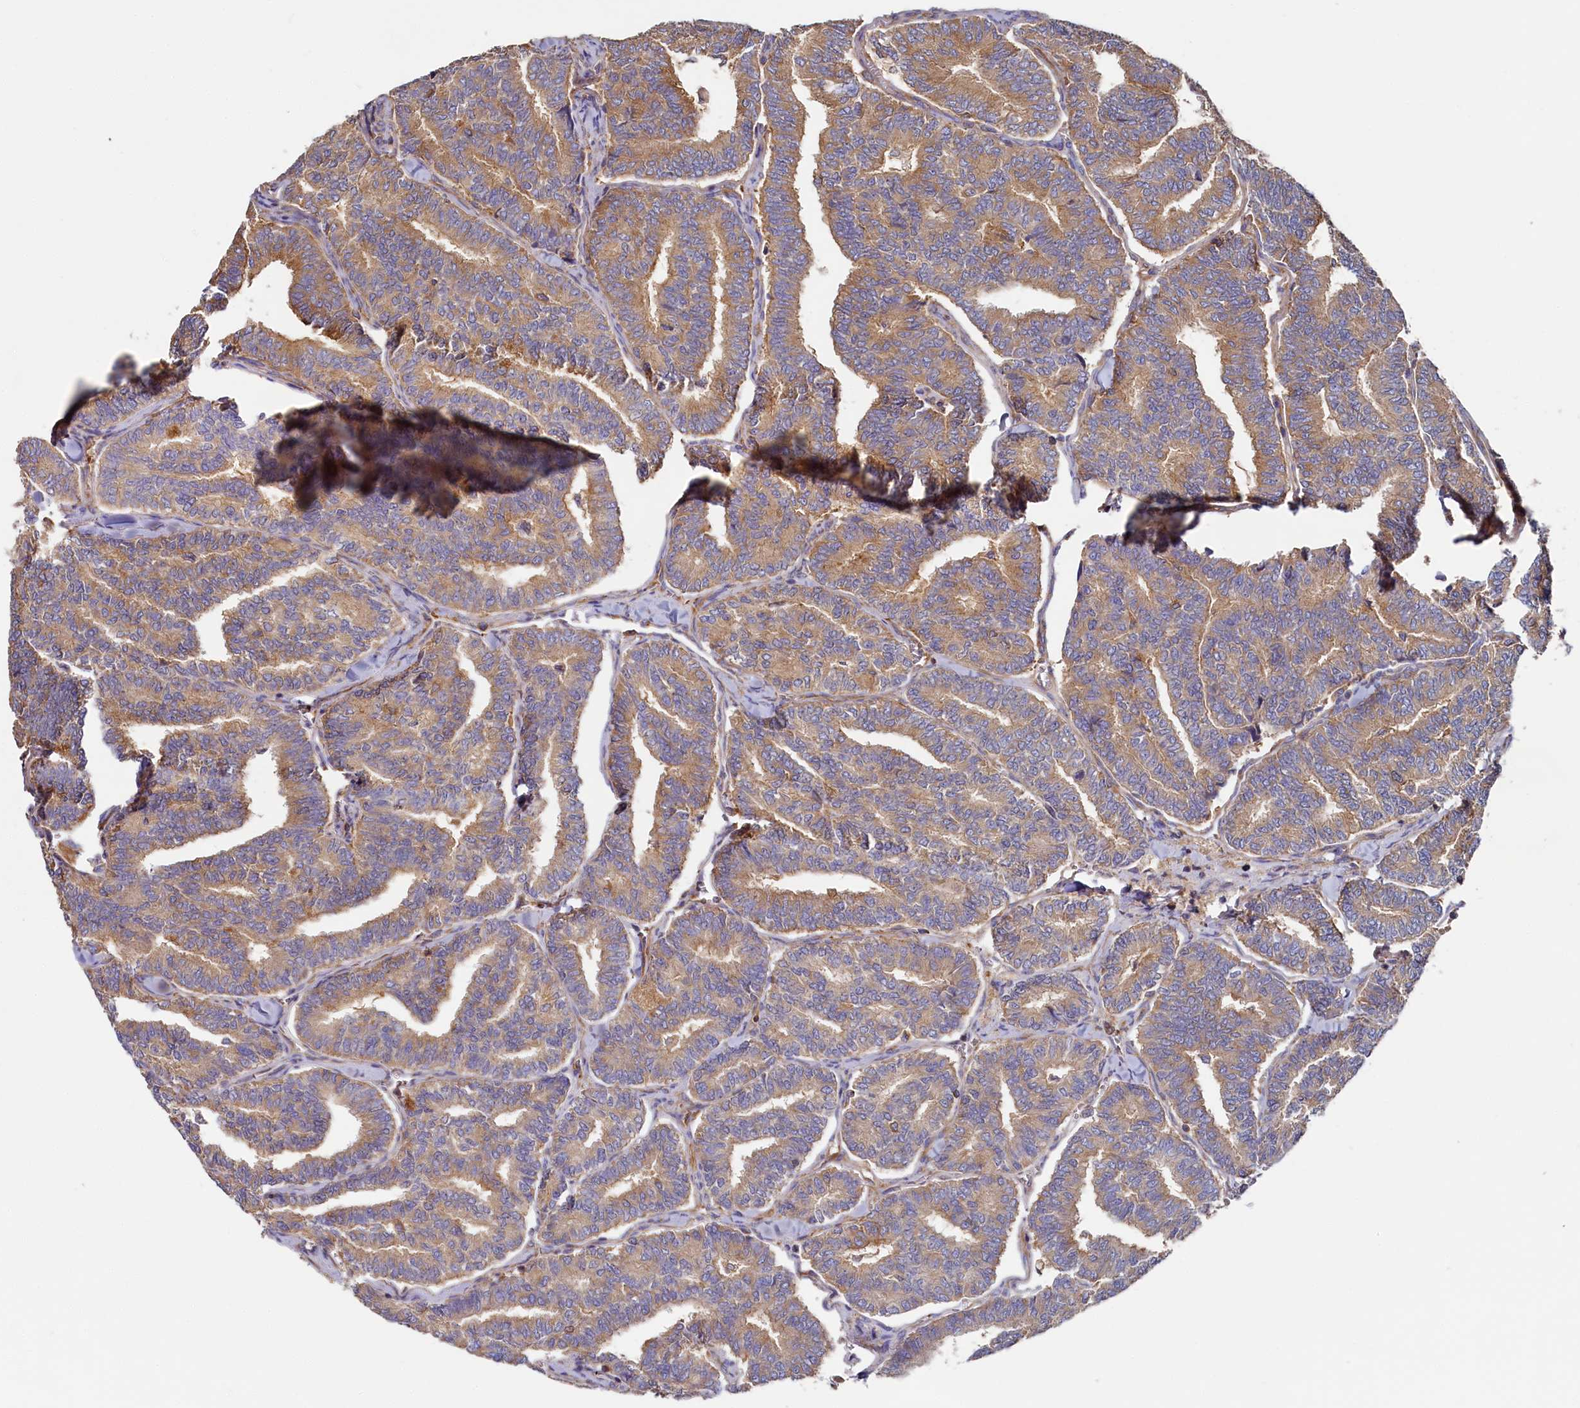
{"staining": {"intensity": "weak", "quantity": "25%-75%", "location": "cytoplasmic/membranous"}, "tissue": "thyroid cancer", "cell_type": "Tumor cells", "image_type": "cancer", "snomed": [{"axis": "morphology", "description": "Papillary adenocarcinoma, NOS"}, {"axis": "topography", "description": "Thyroid gland"}], "caption": "Immunohistochemistry (IHC) of human papillary adenocarcinoma (thyroid) displays low levels of weak cytoplasmic/membranous positivity in about 25%-75% of tumor cells.", "gene": "PPIP5K1", "patient": {"sex": "female", "age": 35}}